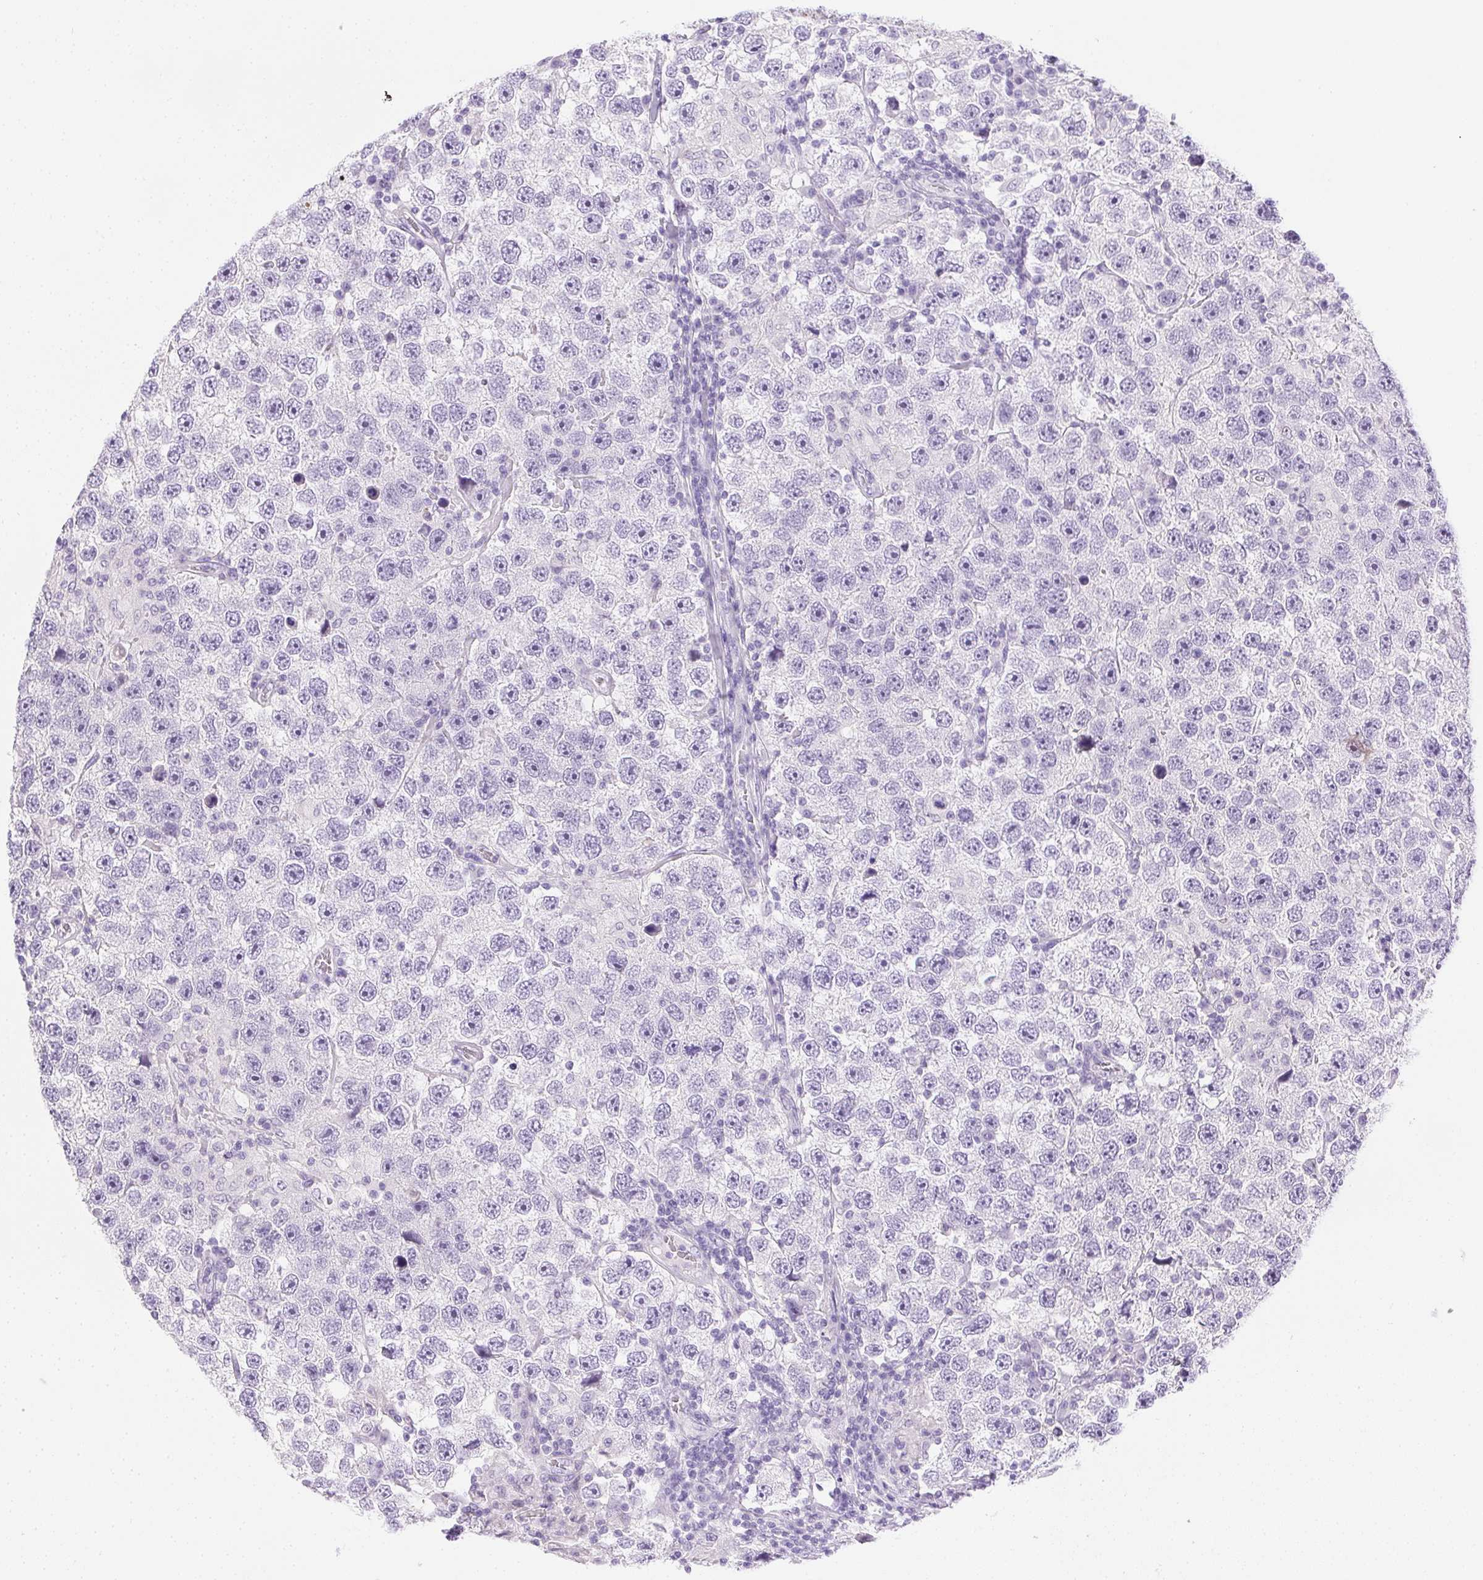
{"staining": {"intensity": "negative", "quantity": "none", "location": "none"}, "tissue": "testis cancer", "cell_type": "Tumor cells", "image_type": "cancer", "snomed": [{"axis": "morphology", "description": "Seminoma, NOS"}, {"axis": "topography", "description": "Testis"}], "caption": "Tumor cells are negative for brown protein staining in testis seminoma.", "gene": "C20orf85", "patient": {"sex": "male", "age": 26}}